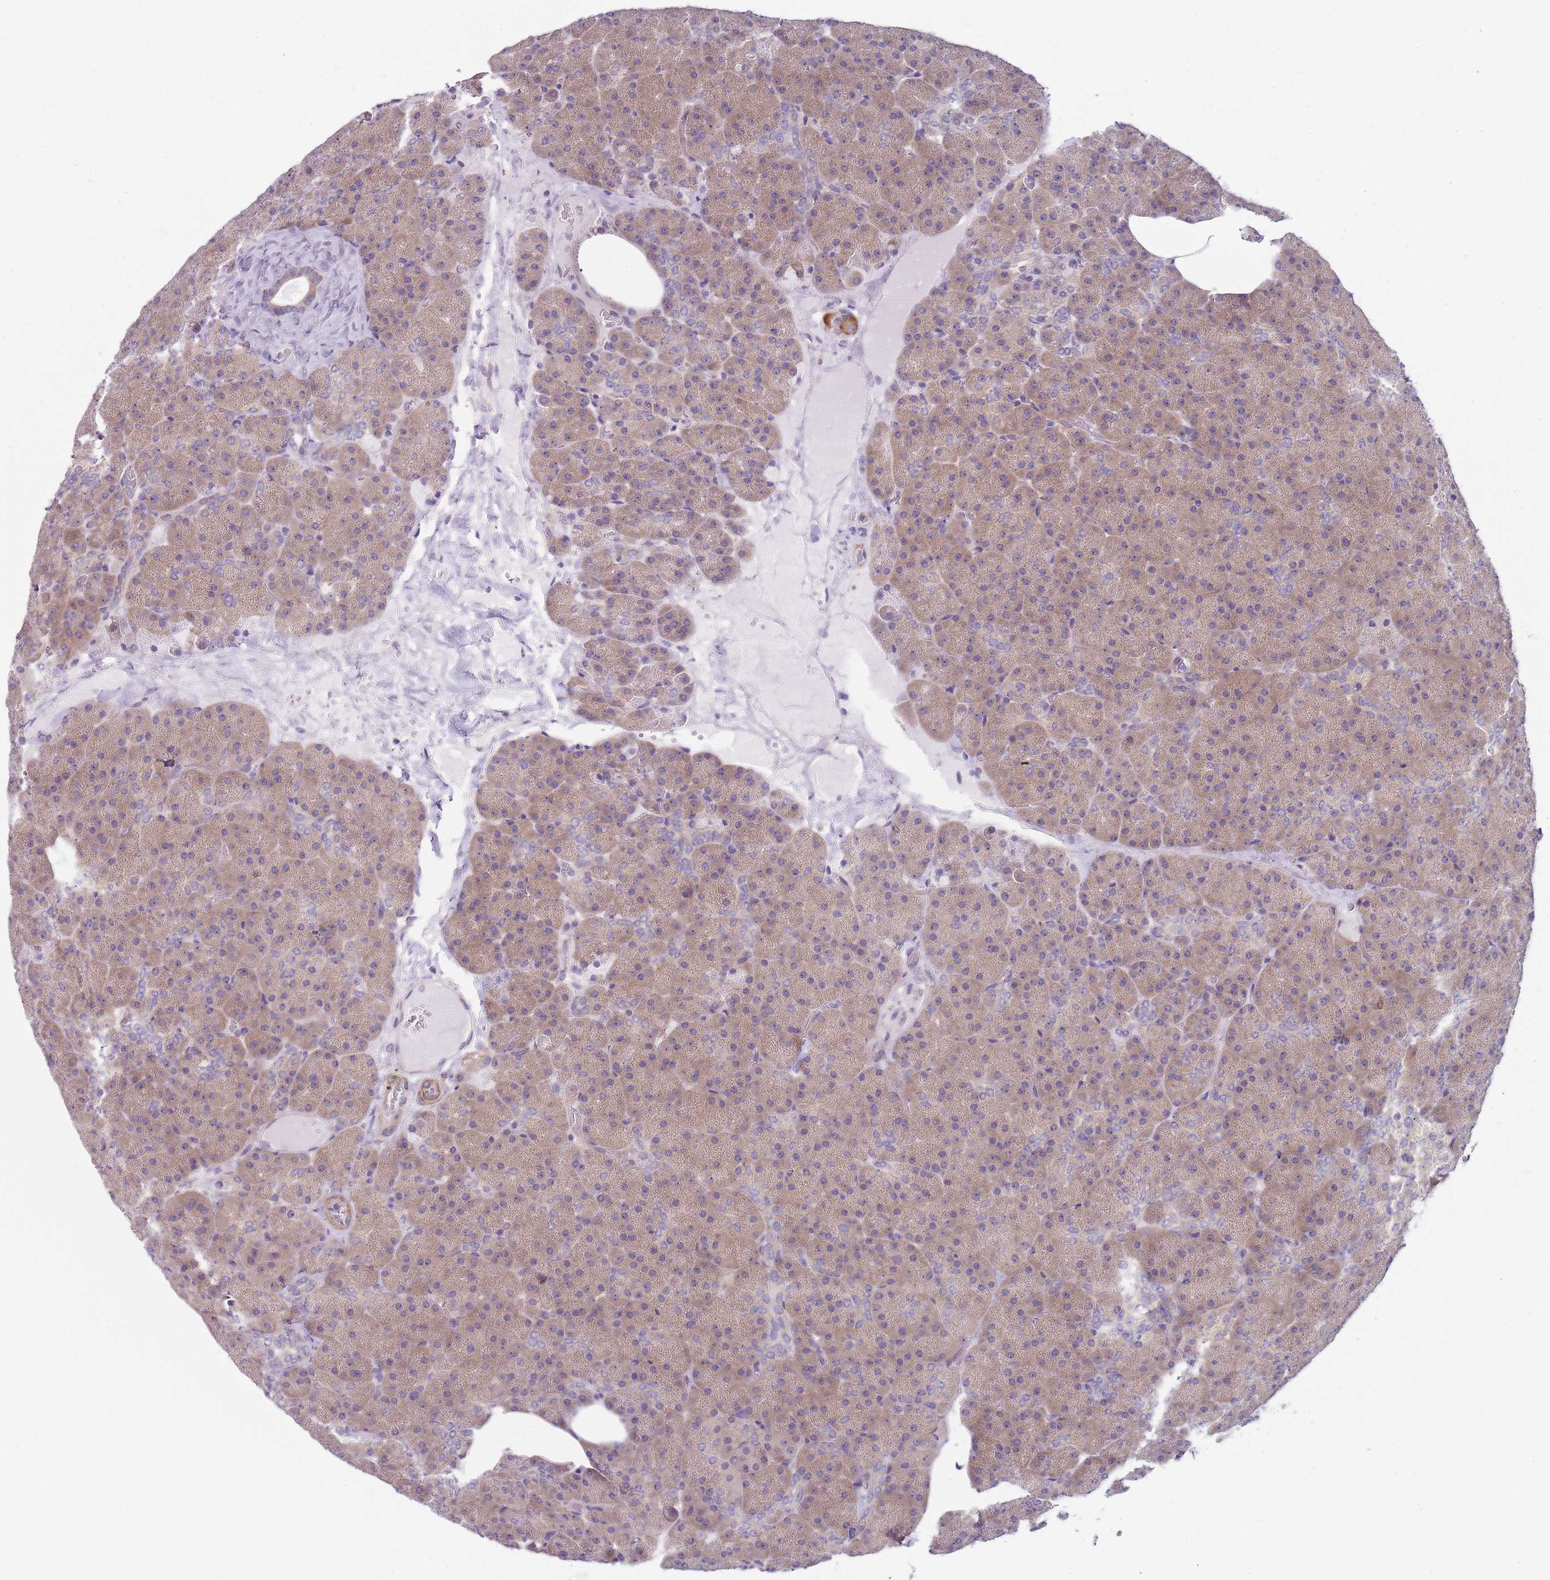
{"staining": {"intensity": "weak", "quantity": ">75%", "location": "cytoplasmic/membranous"}, "tissue": "pancreas", "cell_type": "Exocrine glandular cells", "image_type": "normal", "snomed": [{"axis": "morphology", "description": "Normal tissue, NOS"}, {"axis": "morphology", "description": "Carcinoid, malignant, NOS"}, {"axis": "topography", "description": "Pancreas"}], "caption": "A histopathology image of pancreas stained for a protein reveals weak cytoplasmic/membranous brown staining in exocrine glandular cells. (IHC, brightfield microscopy, high magnification).", "gene": "SLC26A6", "patient": {"sex": "female", "age": 35}}